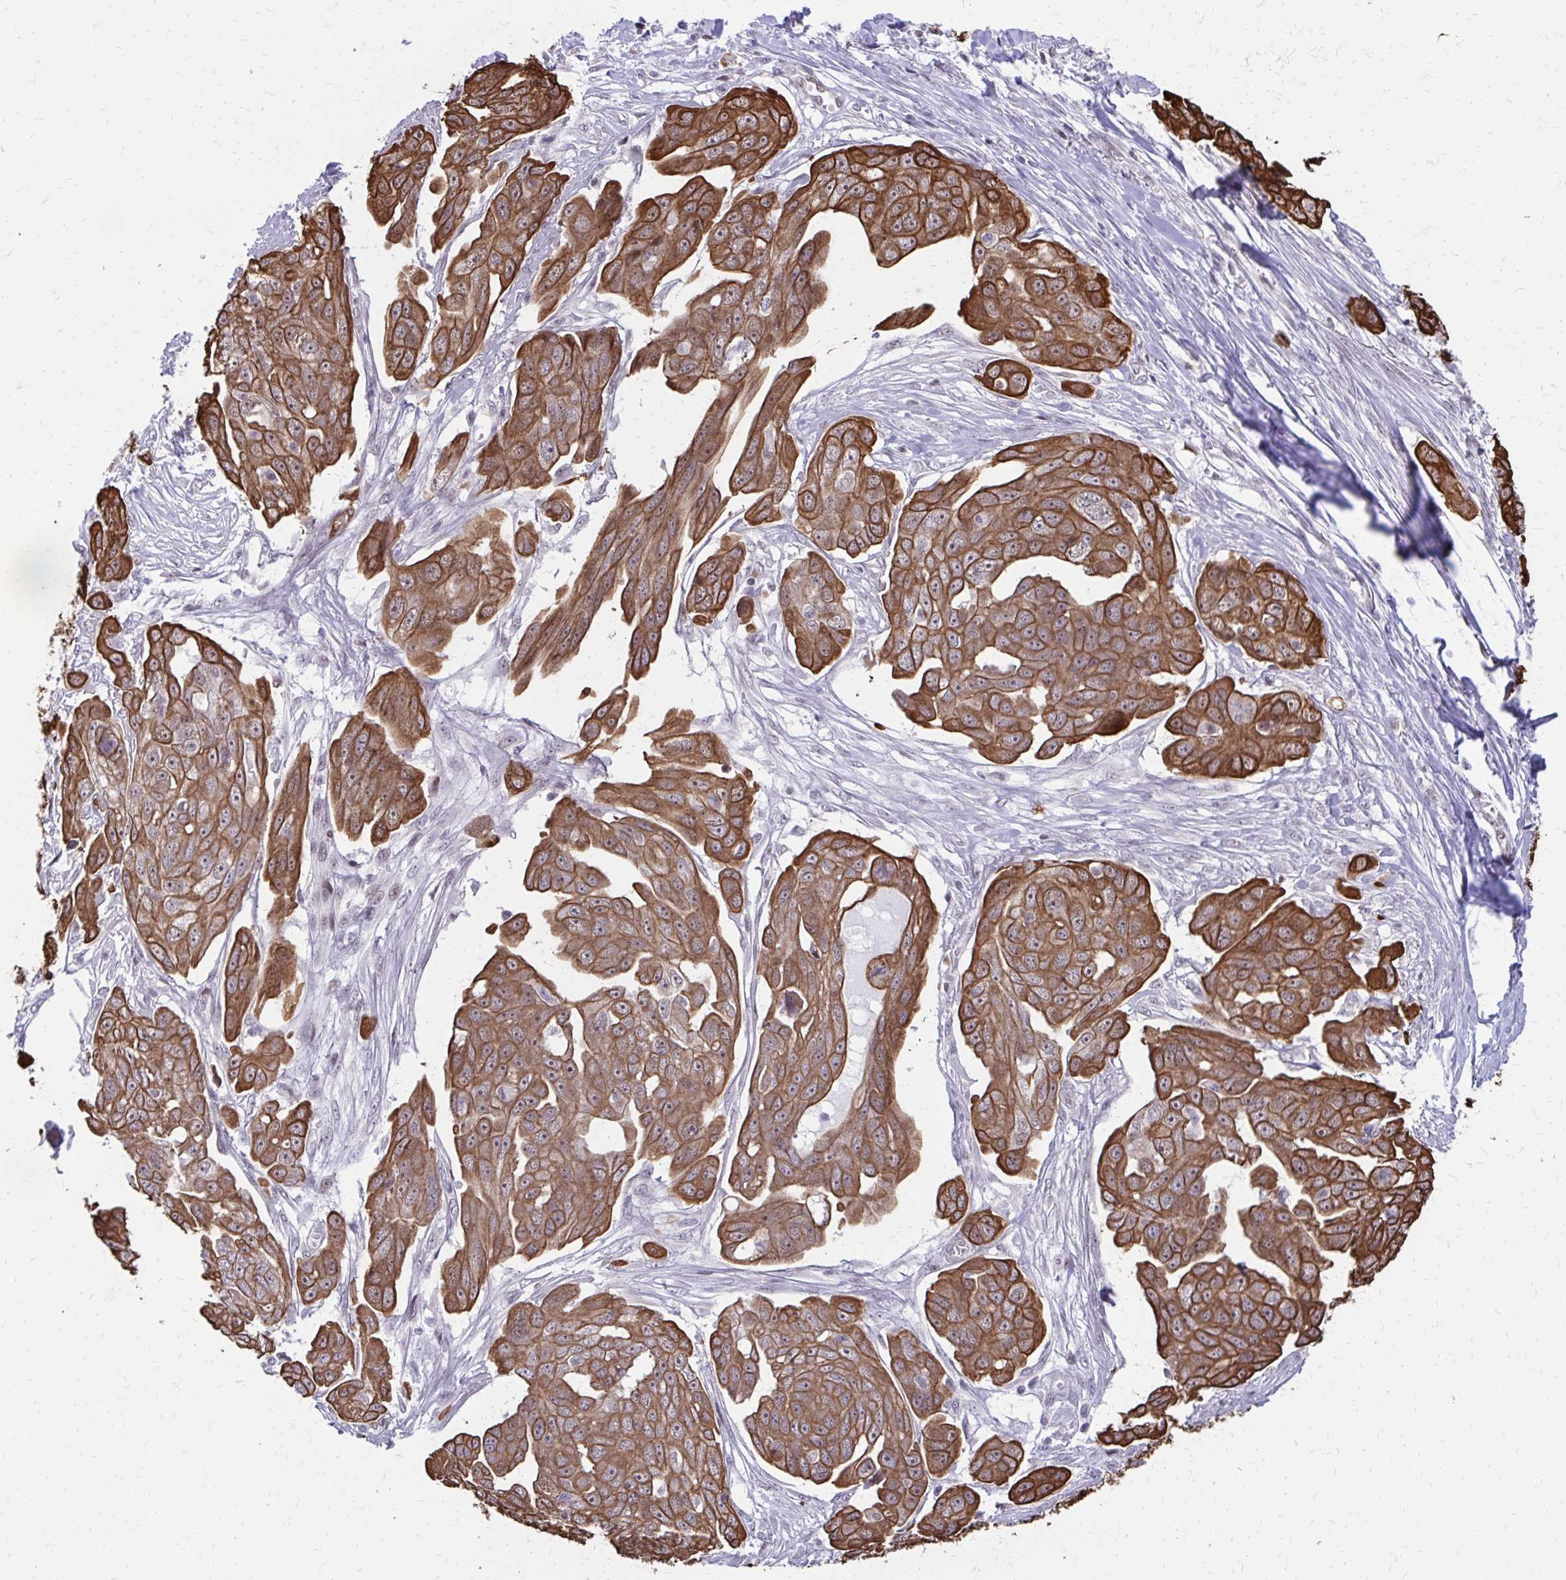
{"staining": {"intensity": "strong", "quantity": ">75%", "location": "cytoplasmic/membranous,nuclear"}, "tissue": "ovarian cancer", "cell_type": "Tumor cells", "image_type": "cancer", "snomed": [{"axis": "morphology", "description": "Carcinoma, endometroid"}, {"axis": "topography", "description": "Ovary"}], "caption": "About >75% of tumor cells in human ovarian cancer (endometroid carcinoma) display strong cytoplasmic/membranous and nuclear protein staining as visualized by brown immunohistochemical staining.", "gene": "ANKRD30B", "patient": {"sex": "female", "age": 70}}